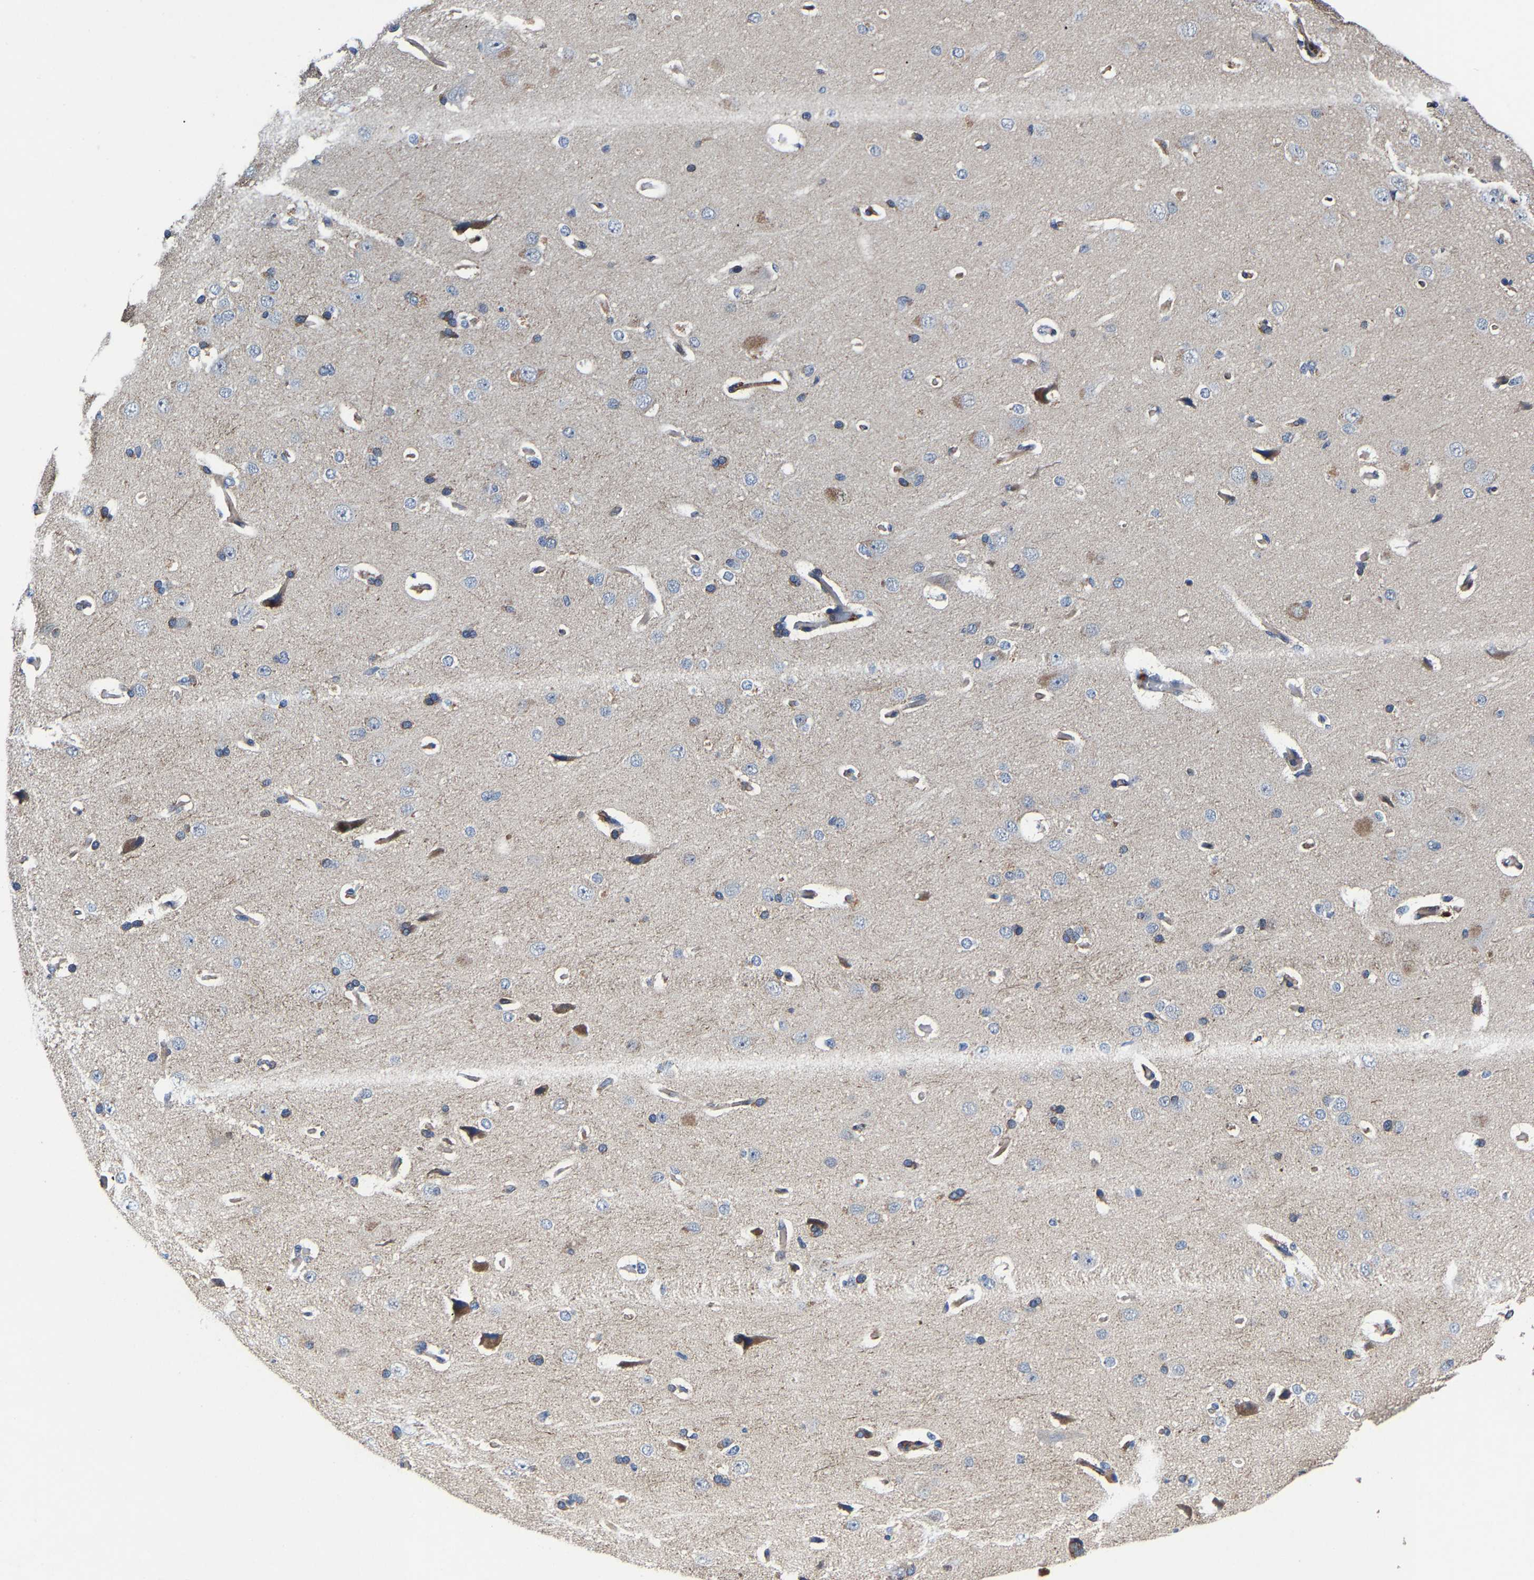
{"staining": {"intensity": "weak", "quantity": "25%-75%", "location": "cytoplasmic/membranous"}, "tissue": "cerebral cortex", "cell_type": "Endothelial cells", "image_type": "normal", "snomed": [{"axis": "morphology", "description": "Normal tissue, NOS"}, {"axis": "topography", "description": "Cerebral cortex"}], "caption": "This micrograph shows IHC staining of benign human cerebral cortex, with low weak cytoplasmic/membranous expression in approximately 25%-75% of endothelial cells.", "gene": "SLC12A2", "patient": {"sex": "male", "age": 62}}